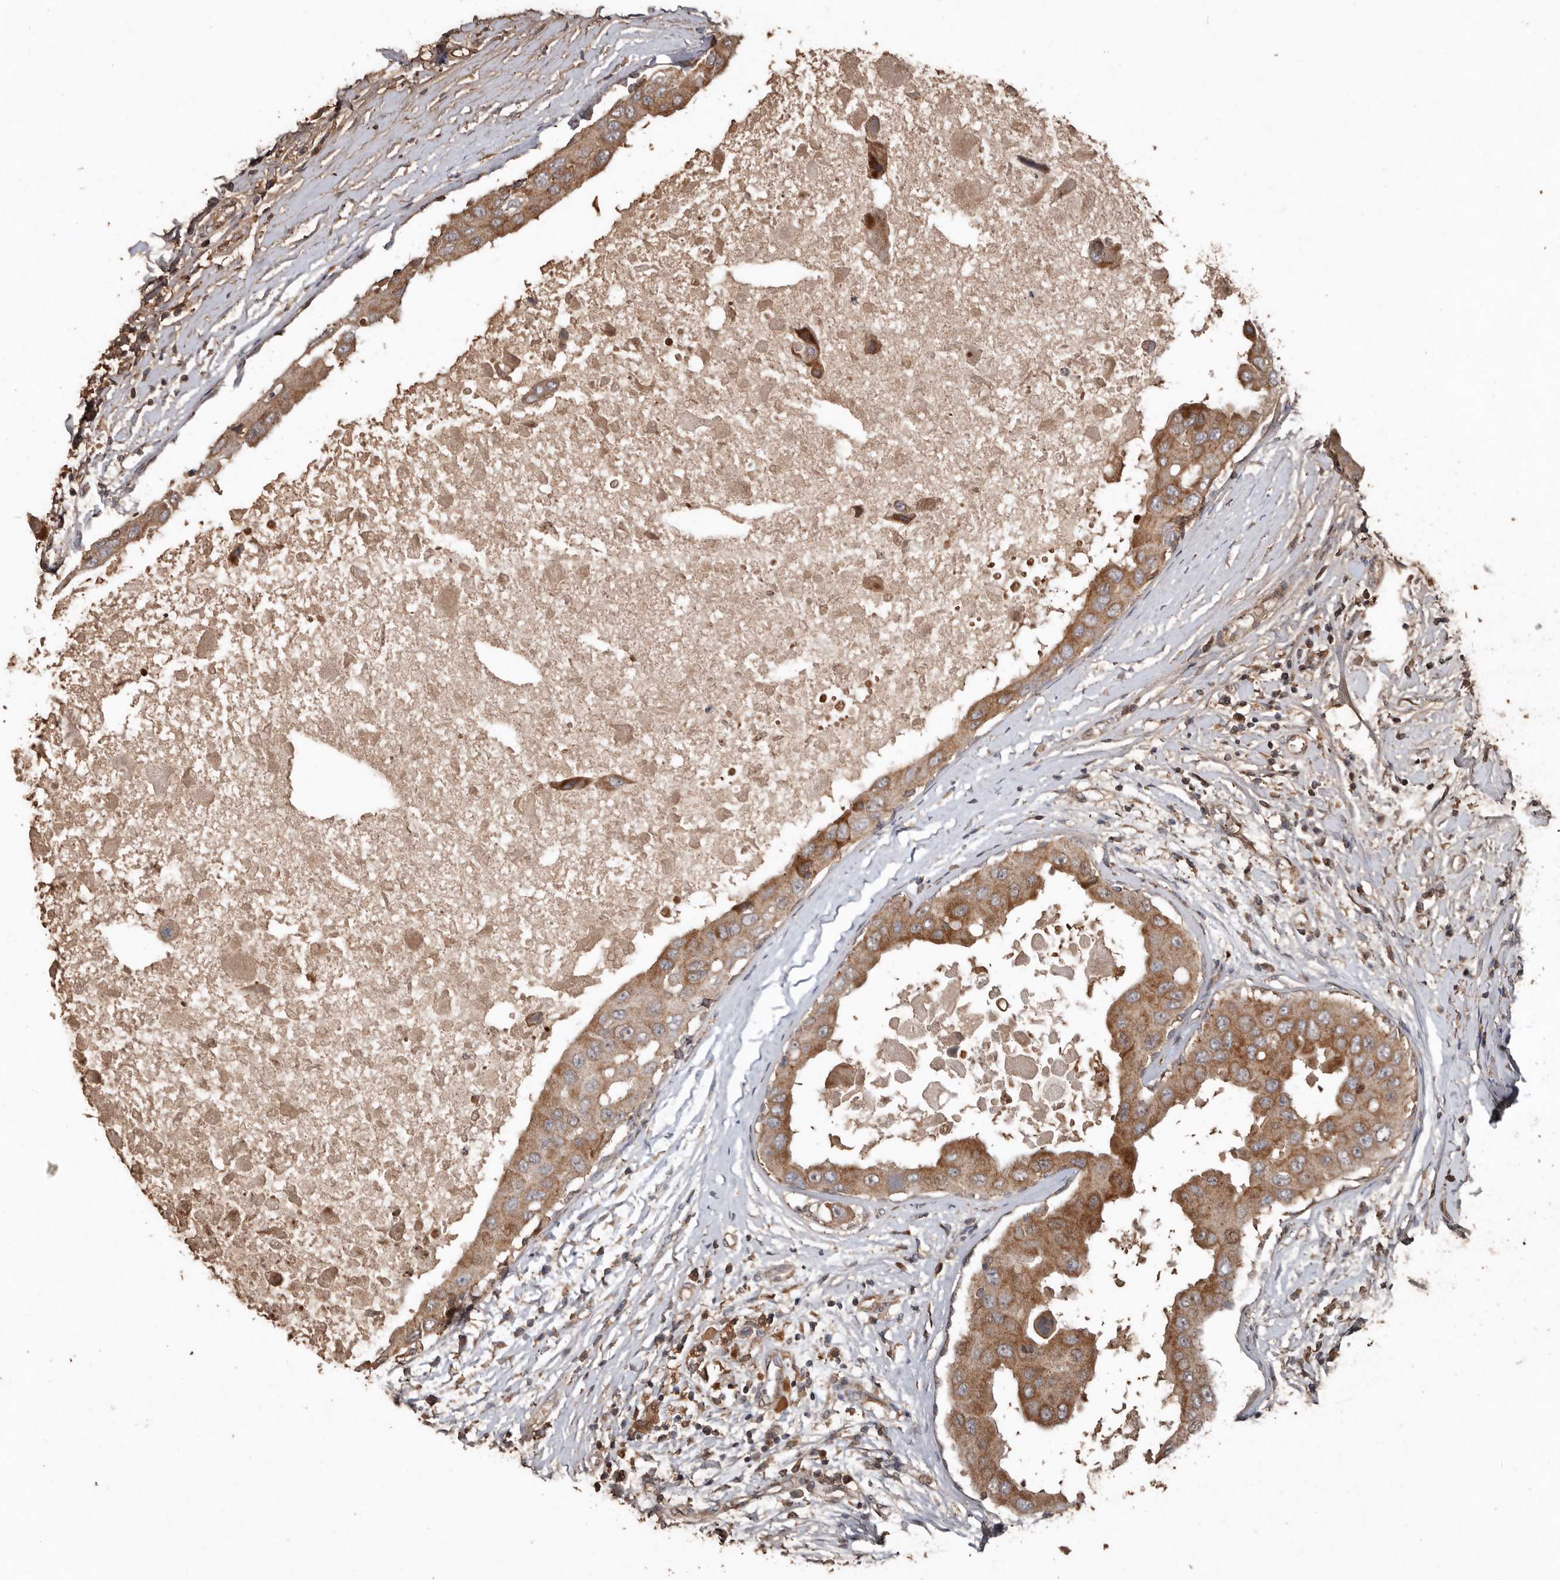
{"staining": {"intensity": "moderate", "quantity": ">75%", "location": "cytoplasmic/membranous"}, "tissue": "breast cancer", "cell_type": "Tumor cells", "image_type": "cancer", "snomed": [{"axis": "morphology", "description": "Duct carcinoma"}, {"axis": "topography", "description": "Breast"}], "caption": "A micrograph of breast cancer stained for a protein exhibits moderate cytoplasmic/membranous brown staining in tumor cells. The protein of interest is stained brown, and the nuclei are stained in blue (DAB IHC with brightfield microscopy, high magnification).", "gene": "RANBP17", "patient": {"sex": "female", "age": 27}}